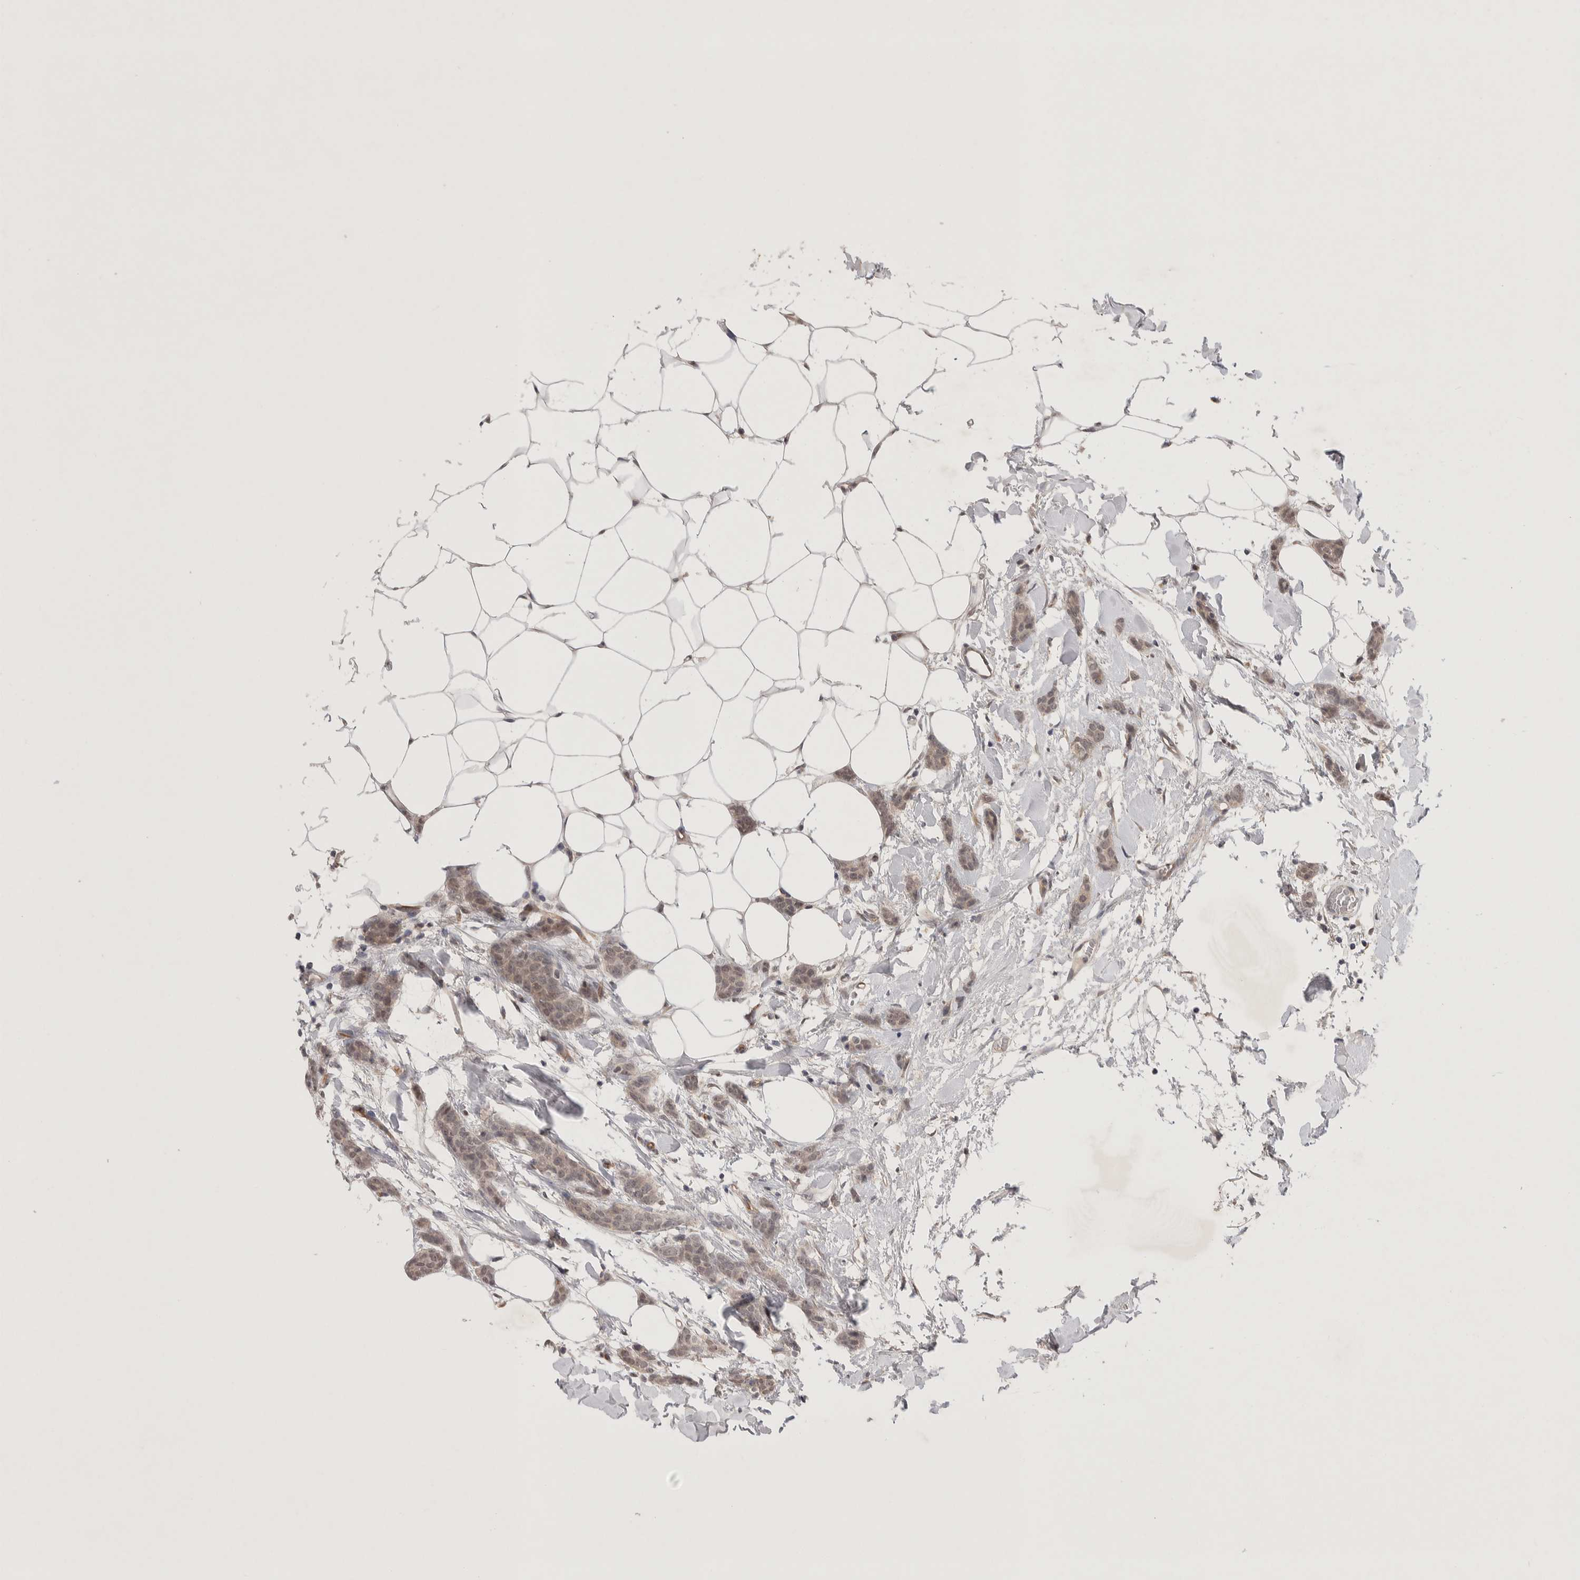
{"staining": {"intensity": "weak", "quantity": ">75%", "location": "nuclear"}, "tissue": "breast cancer", "cell_type": "Tumor cells", "image_type": "cancer", "snomed": [{"axis": "morphology", "description": "Lobular carcinoma"}, {"axis": "topography", "description": "Skin"}, {"axis": "topography", "description": "Breast"}], "caption": "Weak nuclear positivity for a protein is identified in about >75% of tumor cells of breast cancer using immunohistochemistry.", "gene": "ZNF704", "patient": {"sex": "female", "age": 46}}